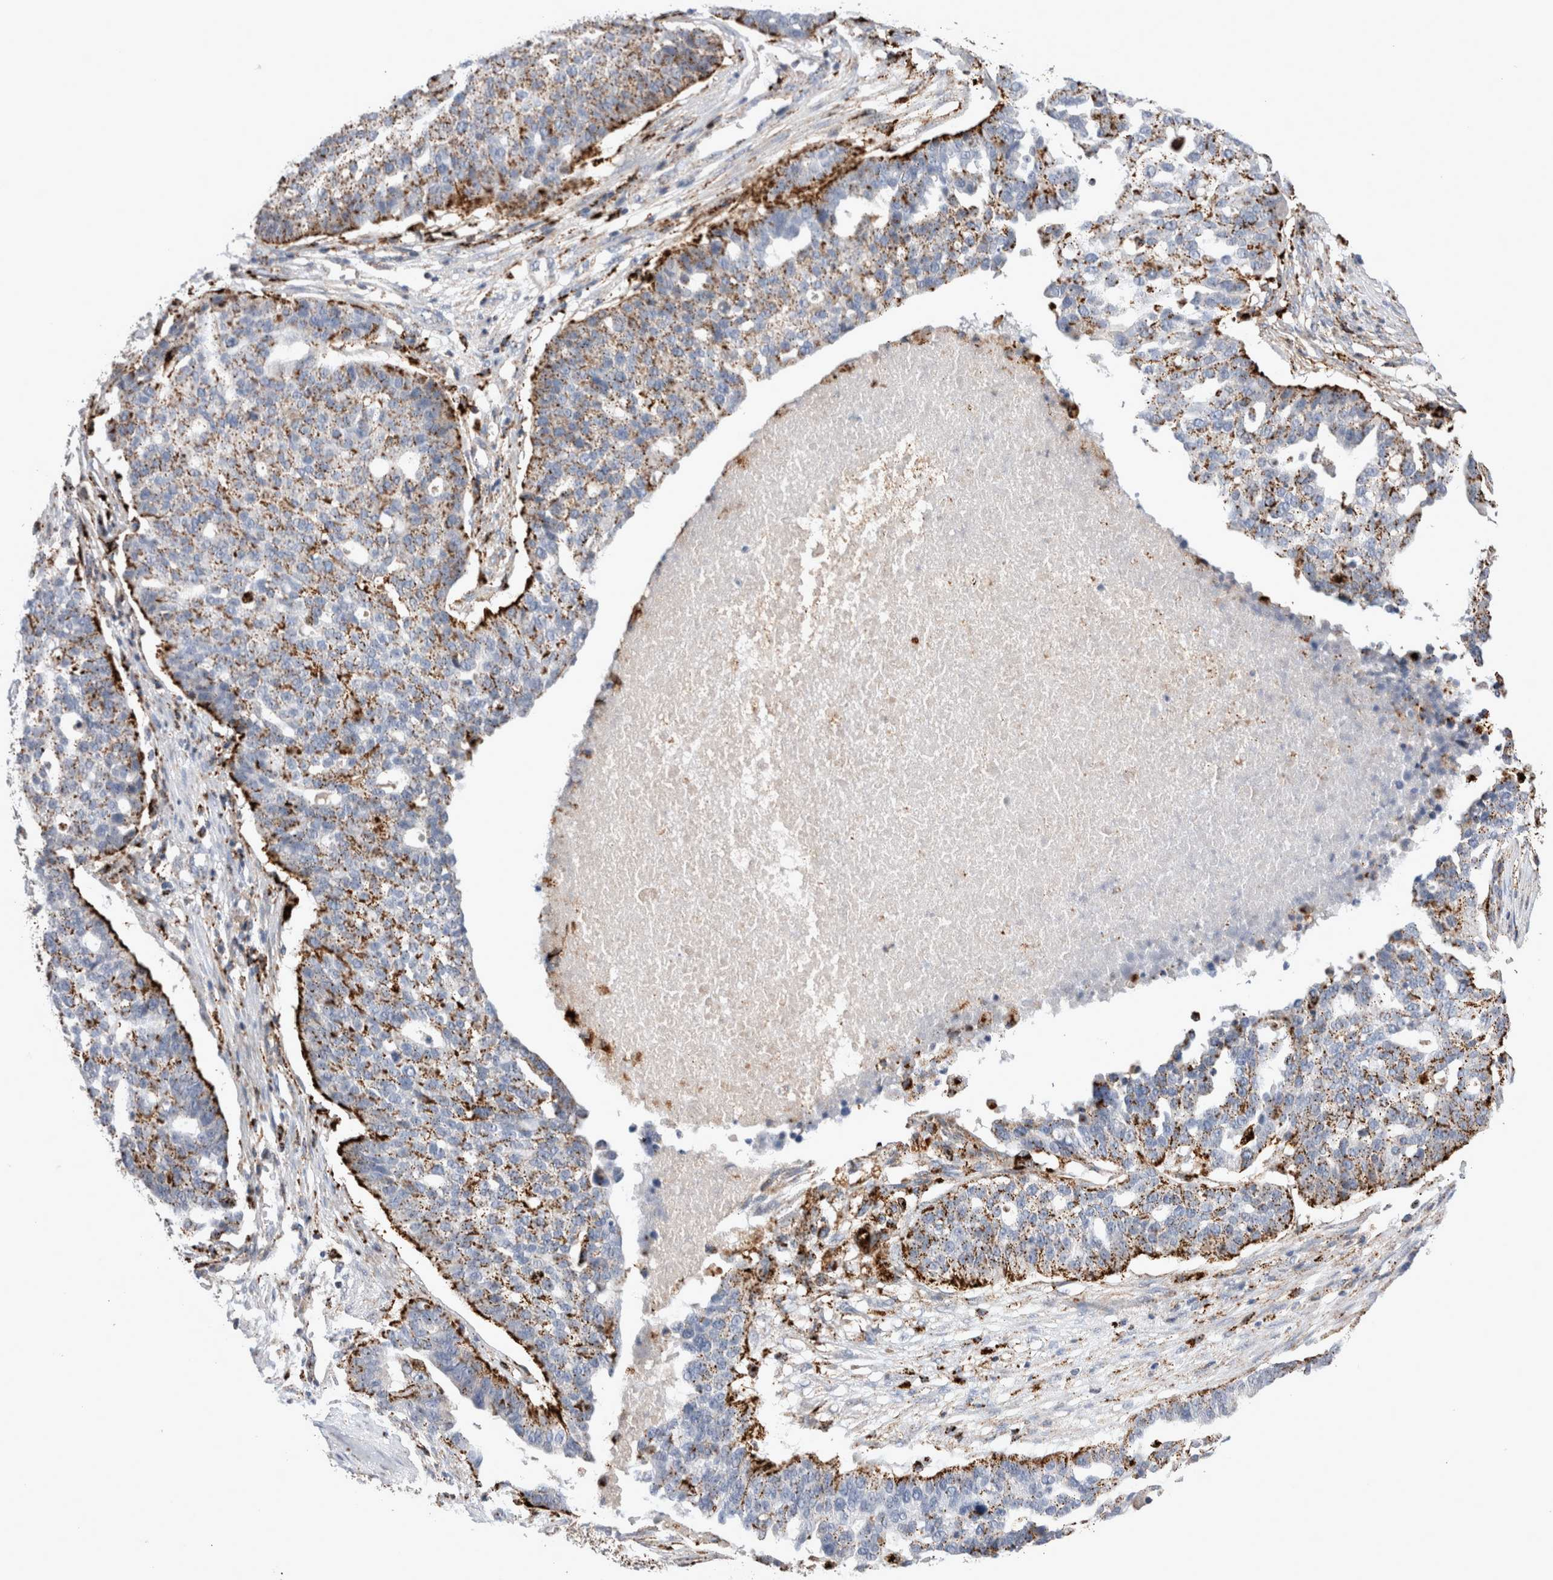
{"staining": {"intensity": "strong", "quantity": "25%-75%", "location": "cytoplasmic/membranous"}, "tissue": "ovarian cancer", "cell_type": "Tumor cells", "image_type": "cancer", "snomed": [{"axis": "morphology", "description": "Cystadenocarcinoma, serous, NOS"}, {"axis": "topography", "description": "Ovary"}], "caption": "Ovarian cancer stained with immunohistochemistry (IHC) shows strong cytoplasmic/membranous expression in approximately 25%-75% of tumor cells.", "gene": "CTSA", "patient": {"sex": "female", "age": 59}}